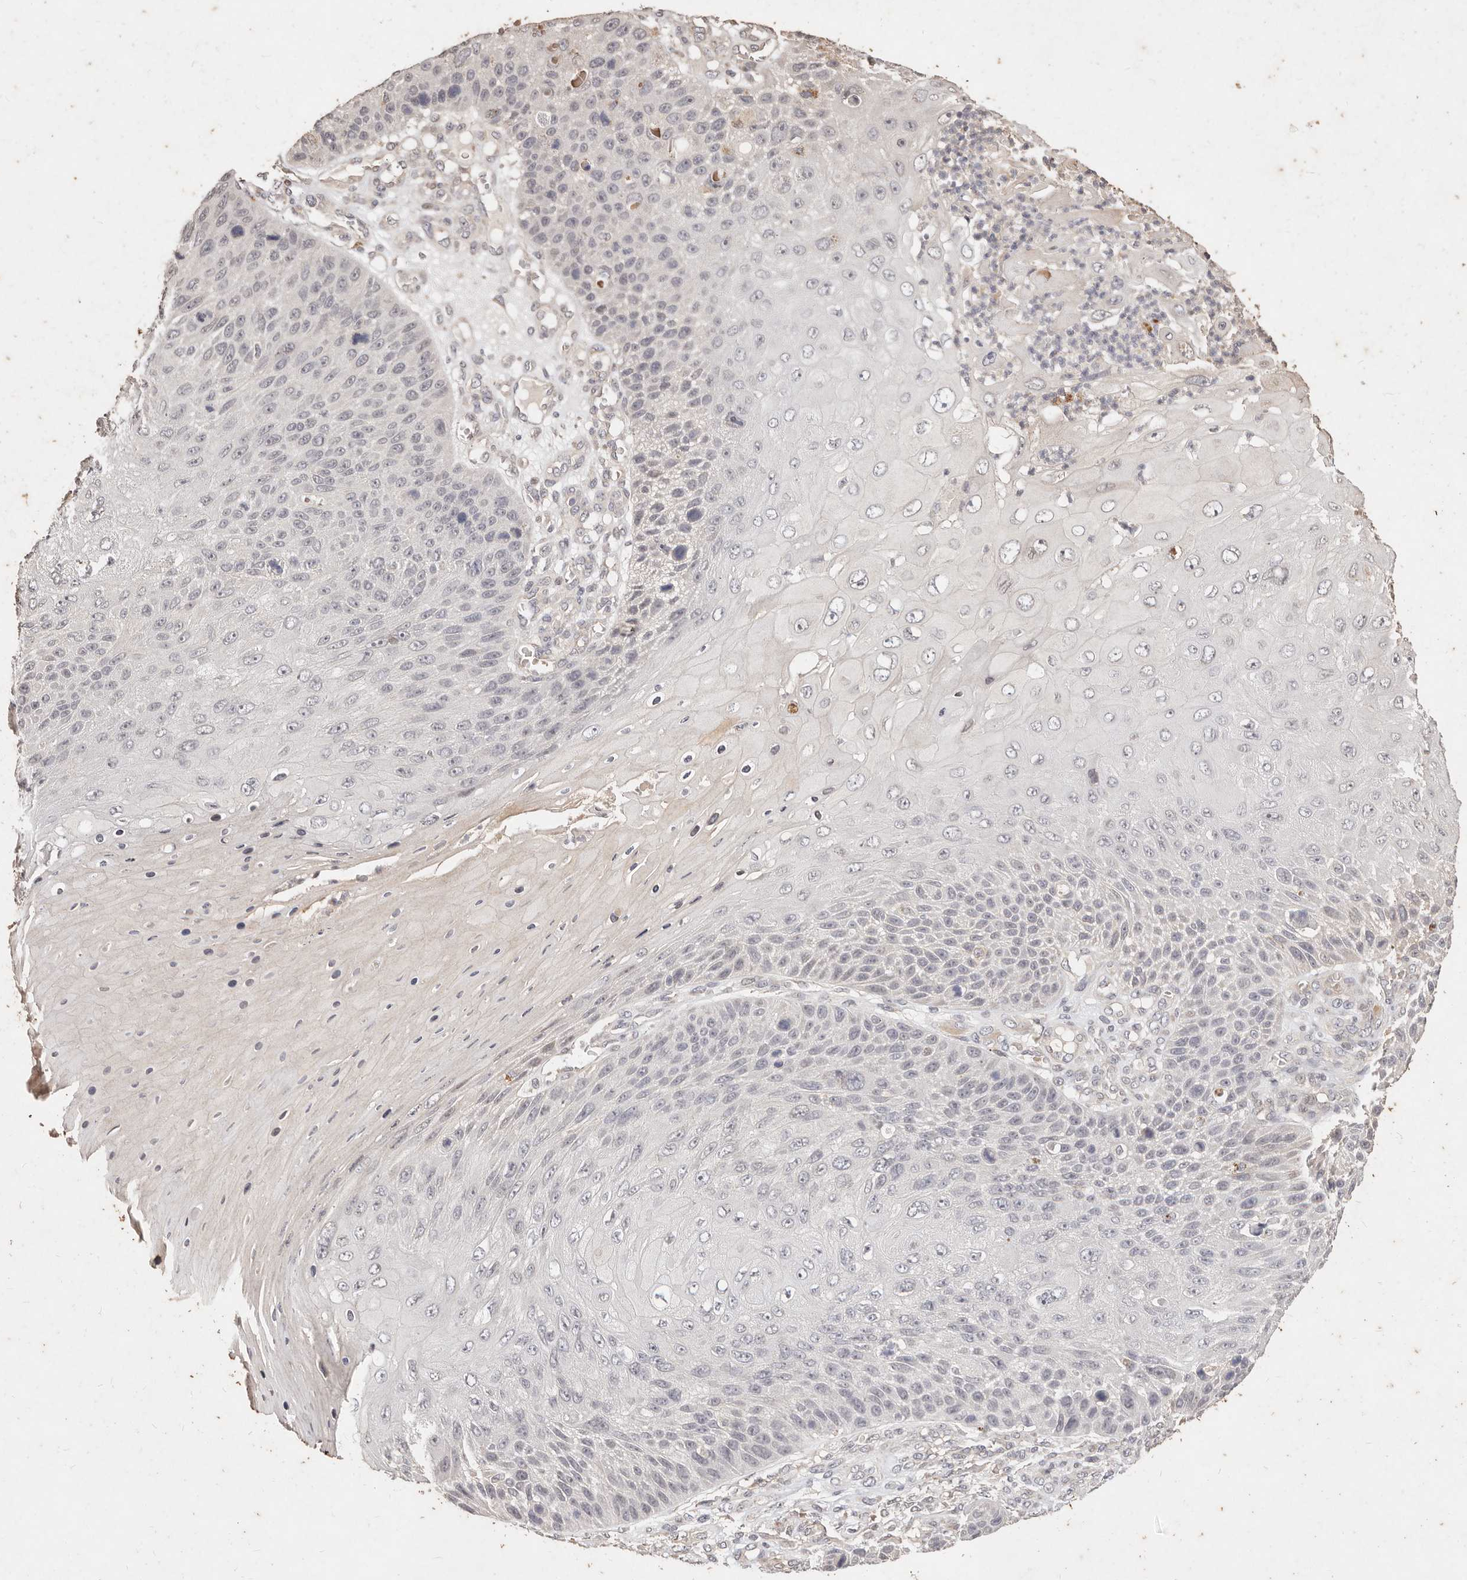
{"staining": {"intensity": "negative", "quantity": "none", "location": "none"}, "tissue": "skin cancer", "cell_type": "Tumor cells", "image_type": "cancer", "snomed": [{"axis": "morphology", "description": "Squamous cell carcinoma, NOS"}, {"axis": "topography", "description": "Skin"}], "caption": "Tumor cells are negative for brown protein staining in skin cancer (squamous cell carcinoma).", "gene": "KIF9", "patient": {"sex": "female", "age": 88}}